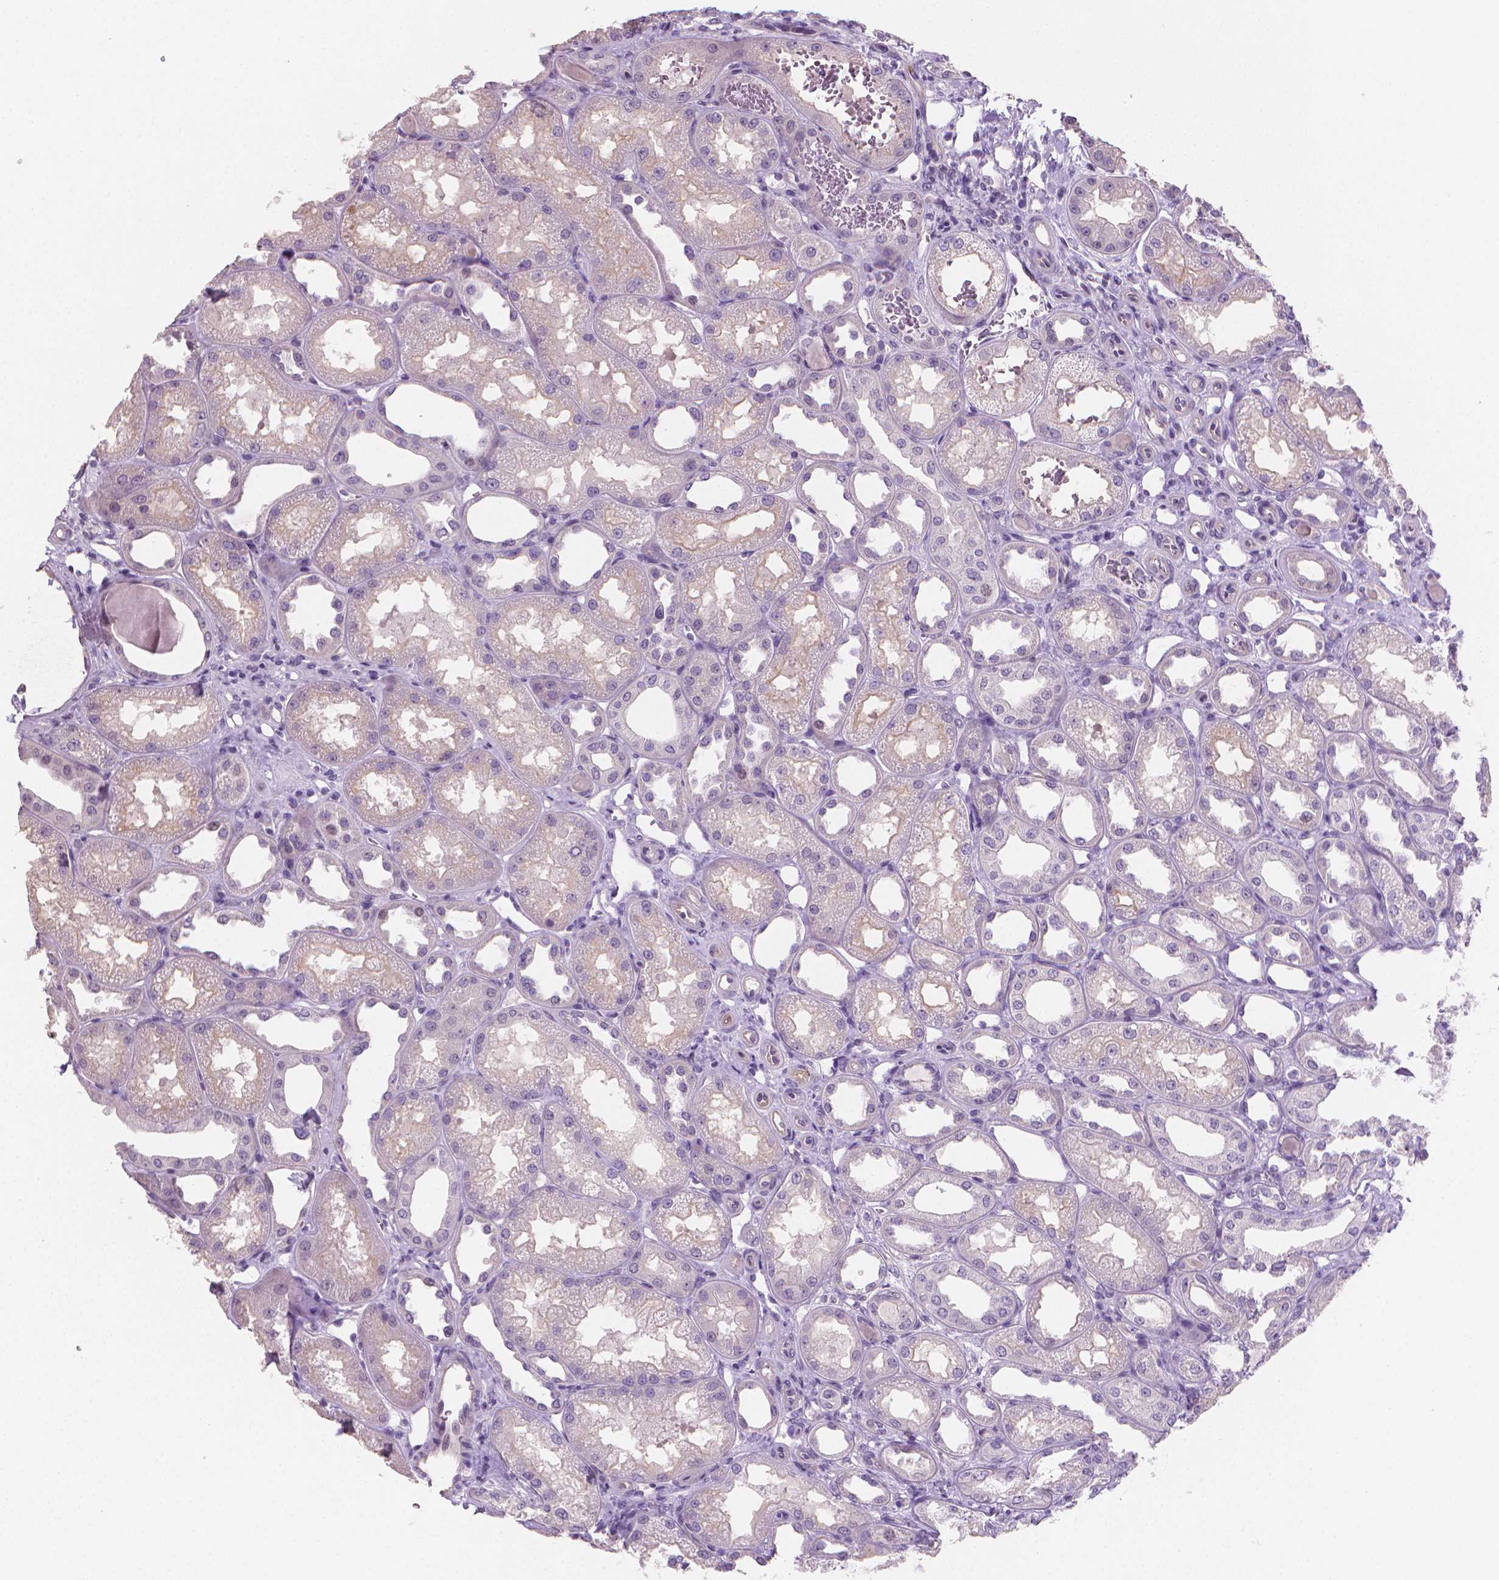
{"staining": {"intensity": "negative", "quantity": "none", "location": "none"}, "tissue": "kidney", "cell_type": "Cells in glomeruli", "image_type": "normal", "snomed": [{"axis": "morphology", "description": "Normal tissue, NOS"}, {"axis": "topography", "description": "Kidney"}], "caption": "The histopathology image demonstrates no staining of cells in glomeruli in normal kidney.", "gene": "CLXN", "patient": {"sex": "male", "age": 61}}